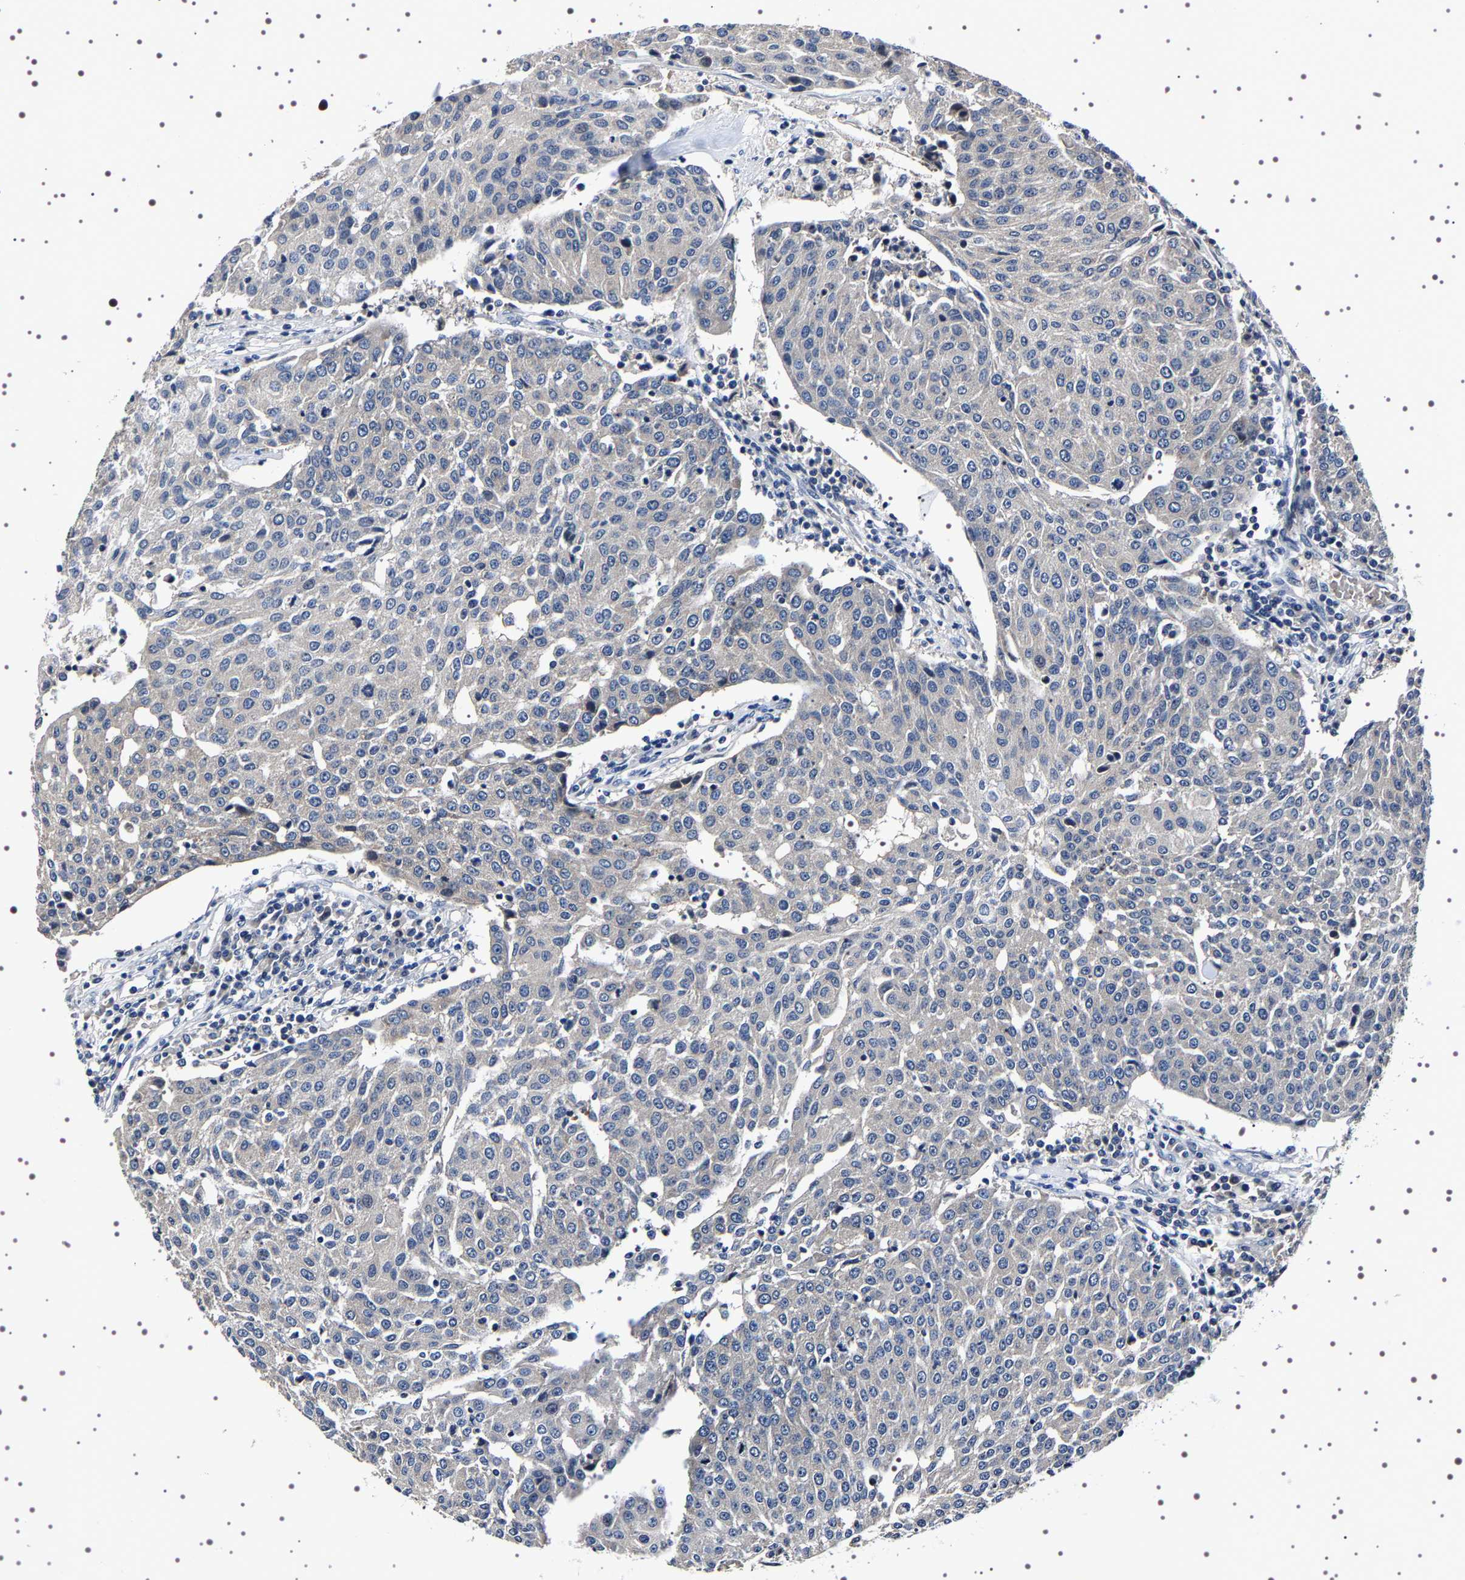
{"staining": {"intensity": "negative", "quantity": "none", "location": "none"}, "tissue": "urothelial cancer", "cell_type": "Tumor cells", "image_type": "cancer", "snomed": [{"axis": "morphology", "description": "Urothelial carcinoma, High grade"}, {"axis": "topography", "description": "Urinary bladder"}], "caption": "Tumor cells show no significant protein expression in urothelial cancer.", "gene": "TARBP1", "patient": {"sex": "female", "age": 85}}